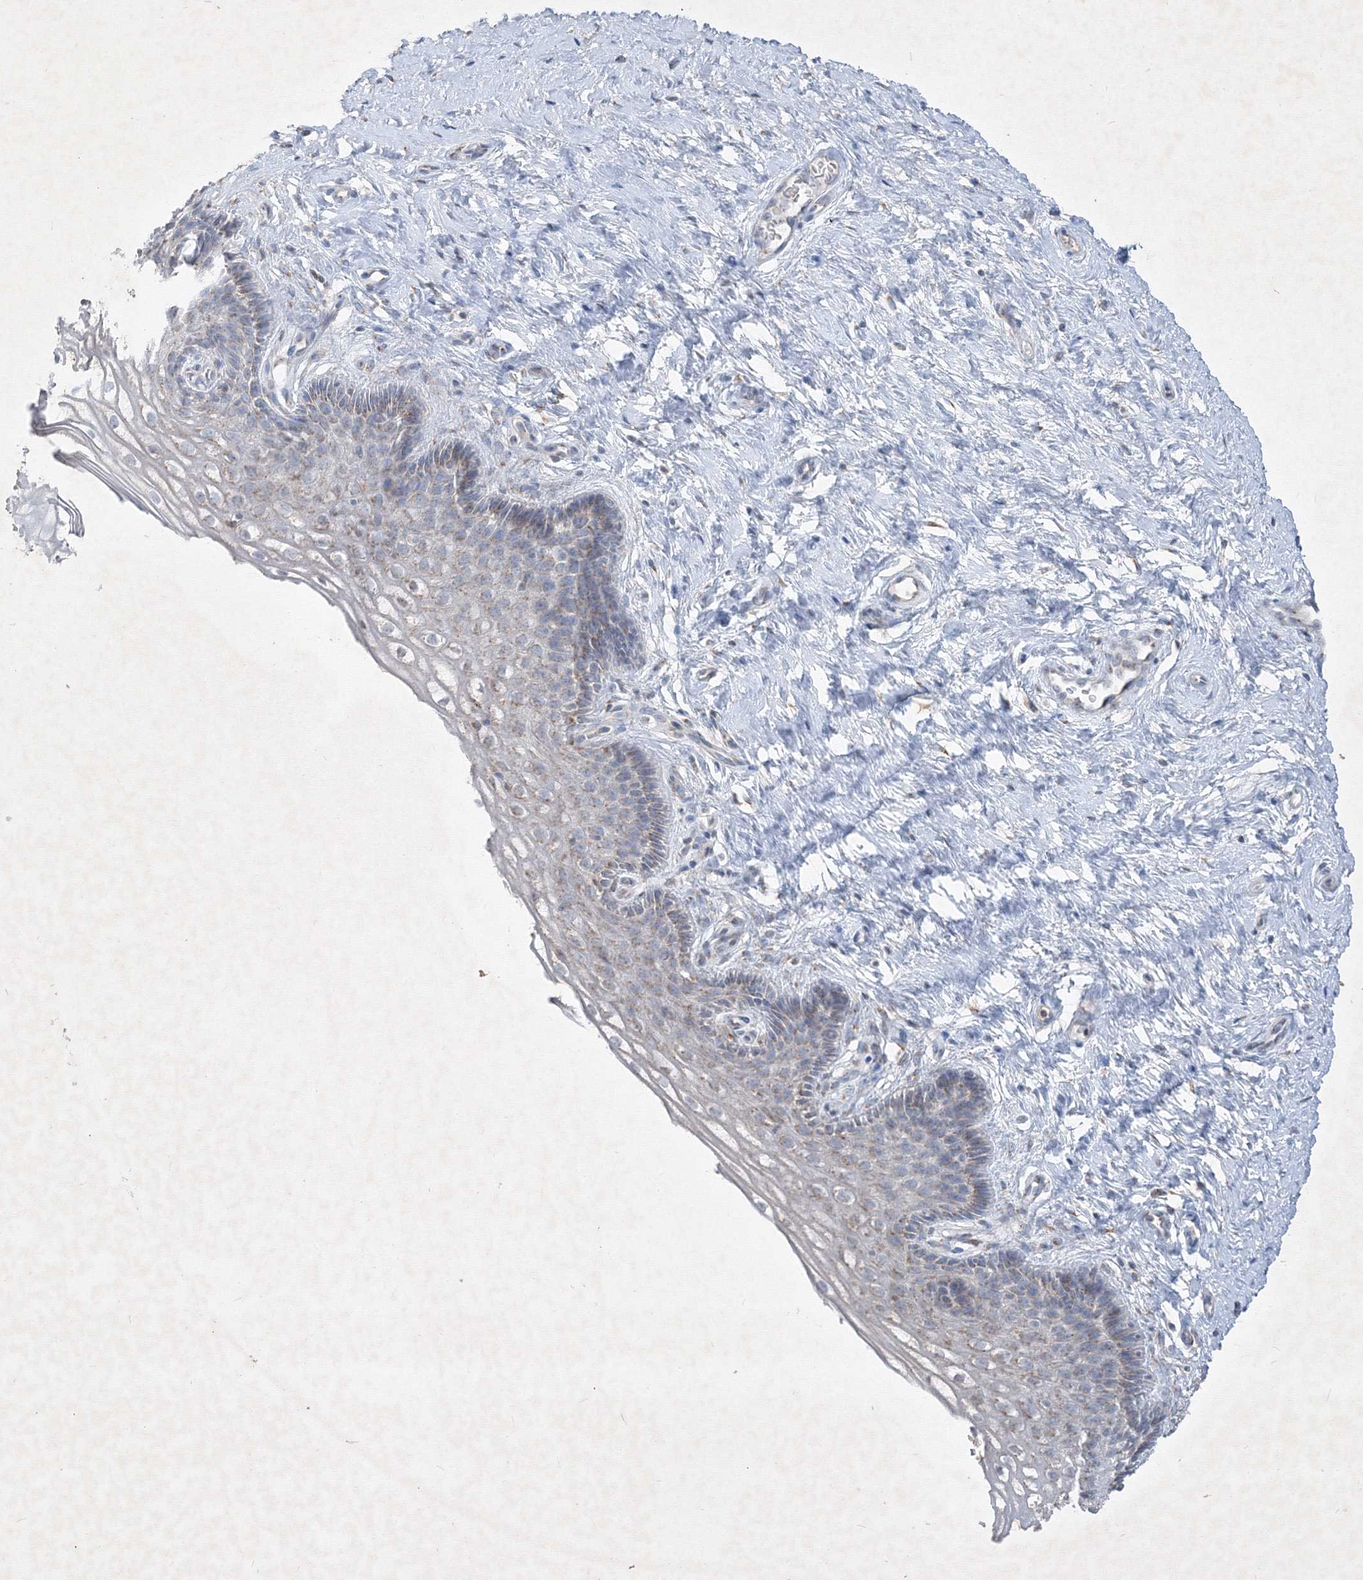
{"staining": {"intensity": "weak", "quantity": ">75%", "location": "cytoplasmic/membranous"}, "tissue": "cervix", "cell_type": "Glandular cells", "image_type": "normal", "snomed": [{"axis": "morphology", "description": "Normal tissue, NOS"}, {"axis": "topography", "description": "Cervix"}], "caption": "Protein positivity by immunohistochemistry displays weak cytoplasmic/membranous positivity in about >75% of glandular cells in normal cervix.", "gene": "IFNAR1", "patient": {"sex": "female", "age": 33}}